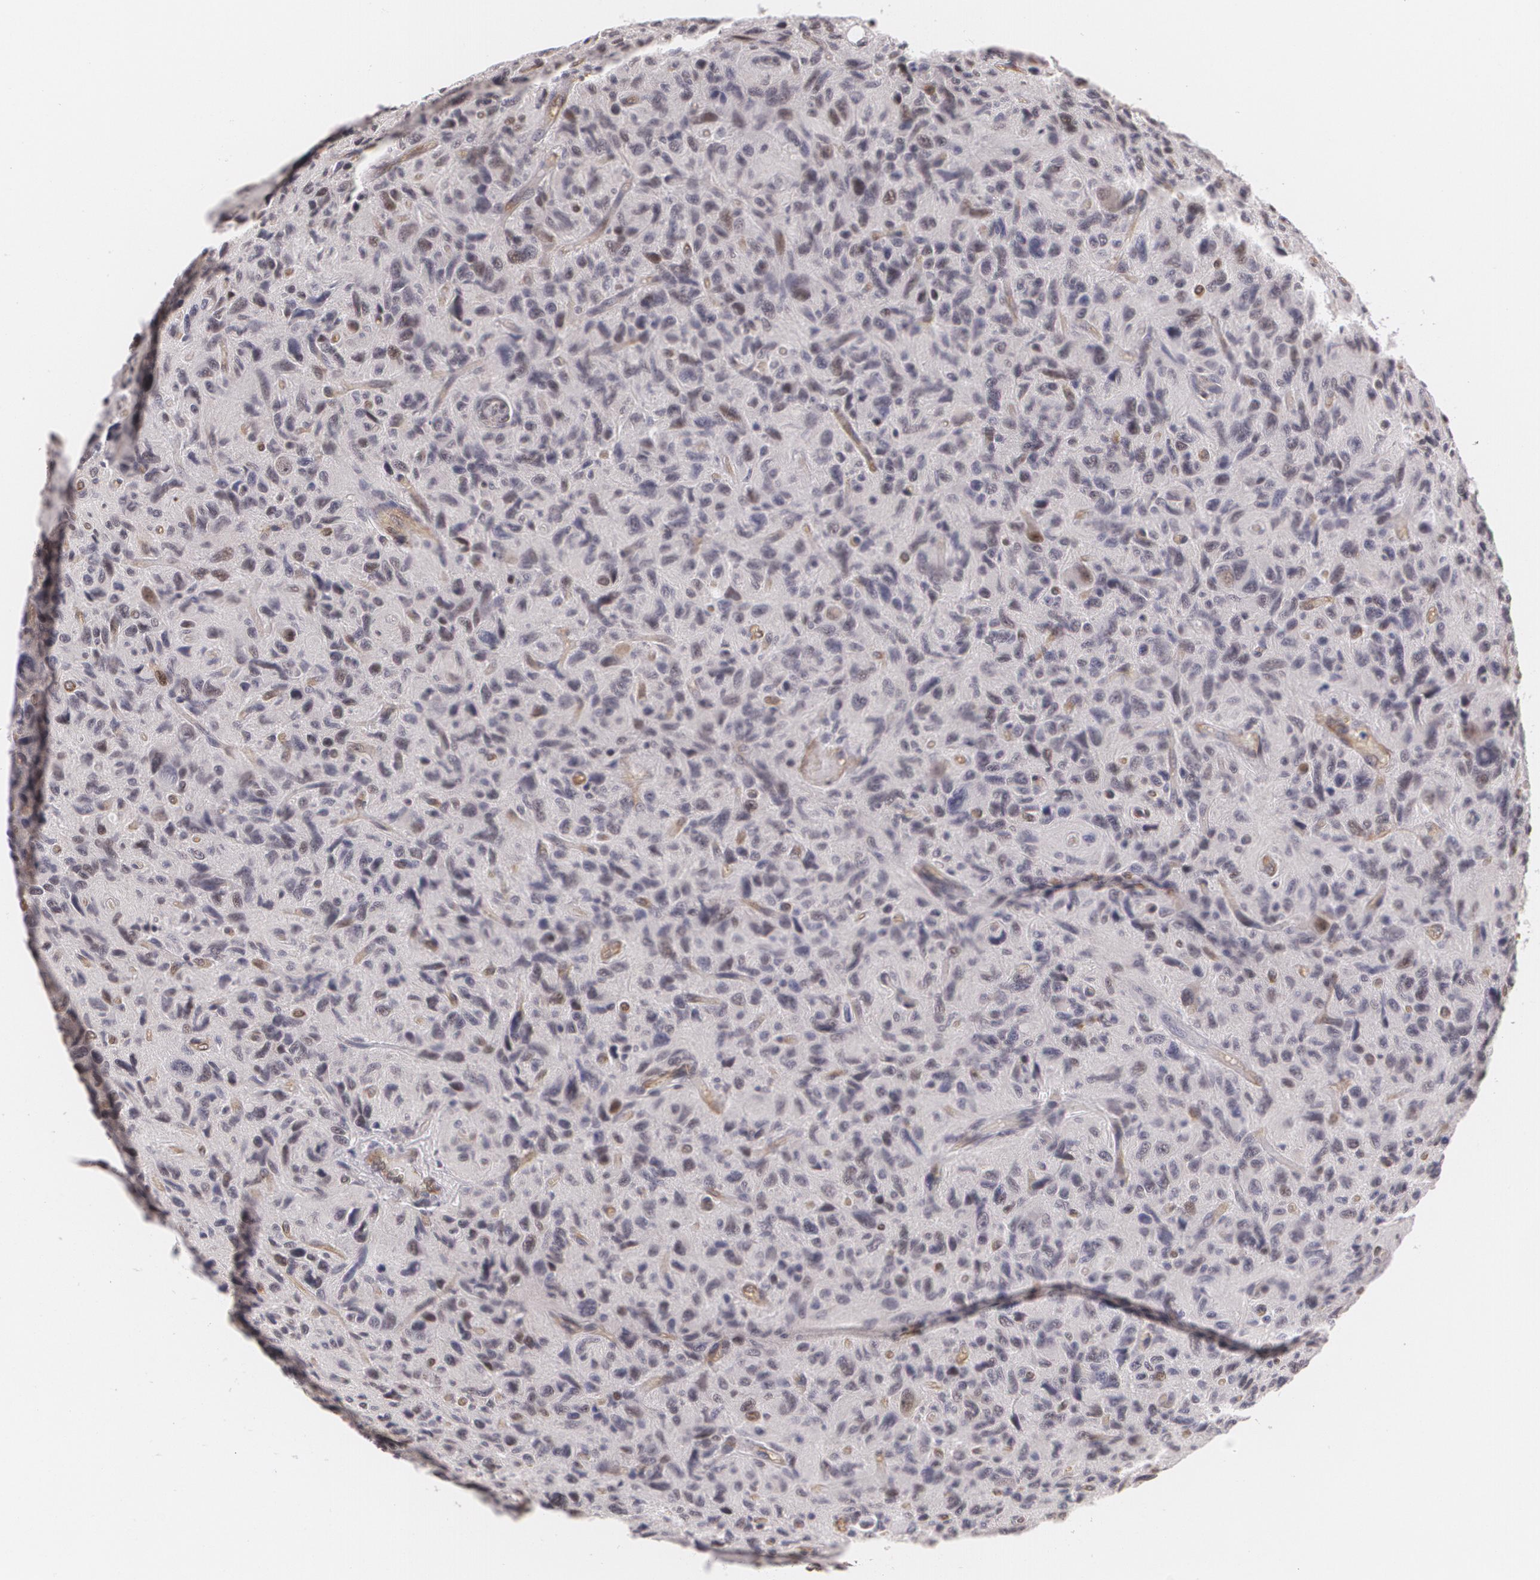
{"staining": {"intensity": "moderate", "quantity": "<25%", "location": "nuclear"}, "tissue": "glioma", "cell_type": "Tumor cells", "image_type": "cancer", "snomed": [{"axis": "morphology", "description": "Glioma, malignant, High grade"}, {"axis": "topography", "description": "Brain"}], "caption": "Glioma tissue shows moderate nuclear staining in about <25% of tumor cells", "gene": "ZBTB16", "patient": {"sex": "female", "age": 60}}